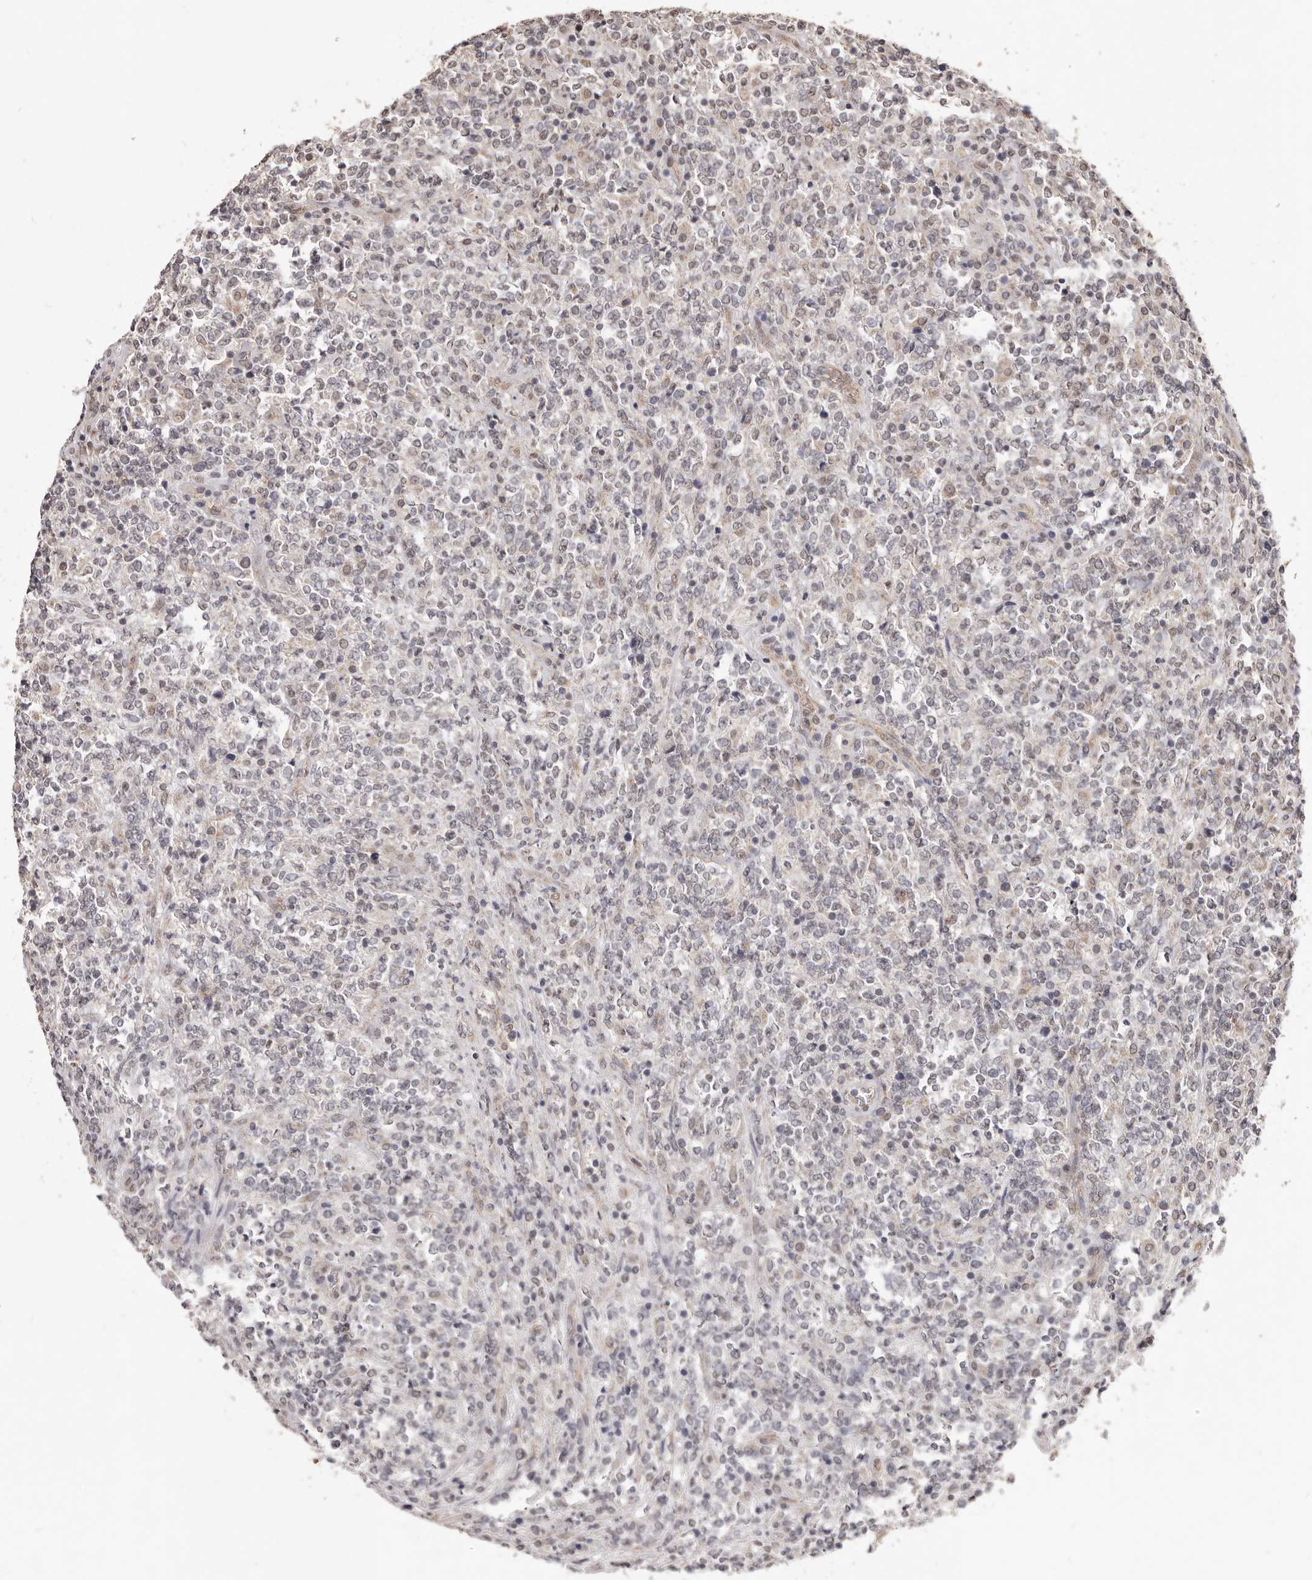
{"staining": {"intensity": "weak", "quantity": "<25%", "location": "nuclear"}, "tissue": "lymphoma", "cell_type": "Tumor cells", "image_type": "cancer", "snomed": [{"axis": "morphology", "description": "Malignant lymphoma, non-Hodgkin's type, High grade"}, {"axis": "topography", "description": "Soft tissue"}], "caption": "There is no significant positivity in tumor cells of malignant lymphoma, non-Hodgkin's type (high-grade).", "gene": "RPS6KA5", "patient": {"sex": "male", "age": 18}}